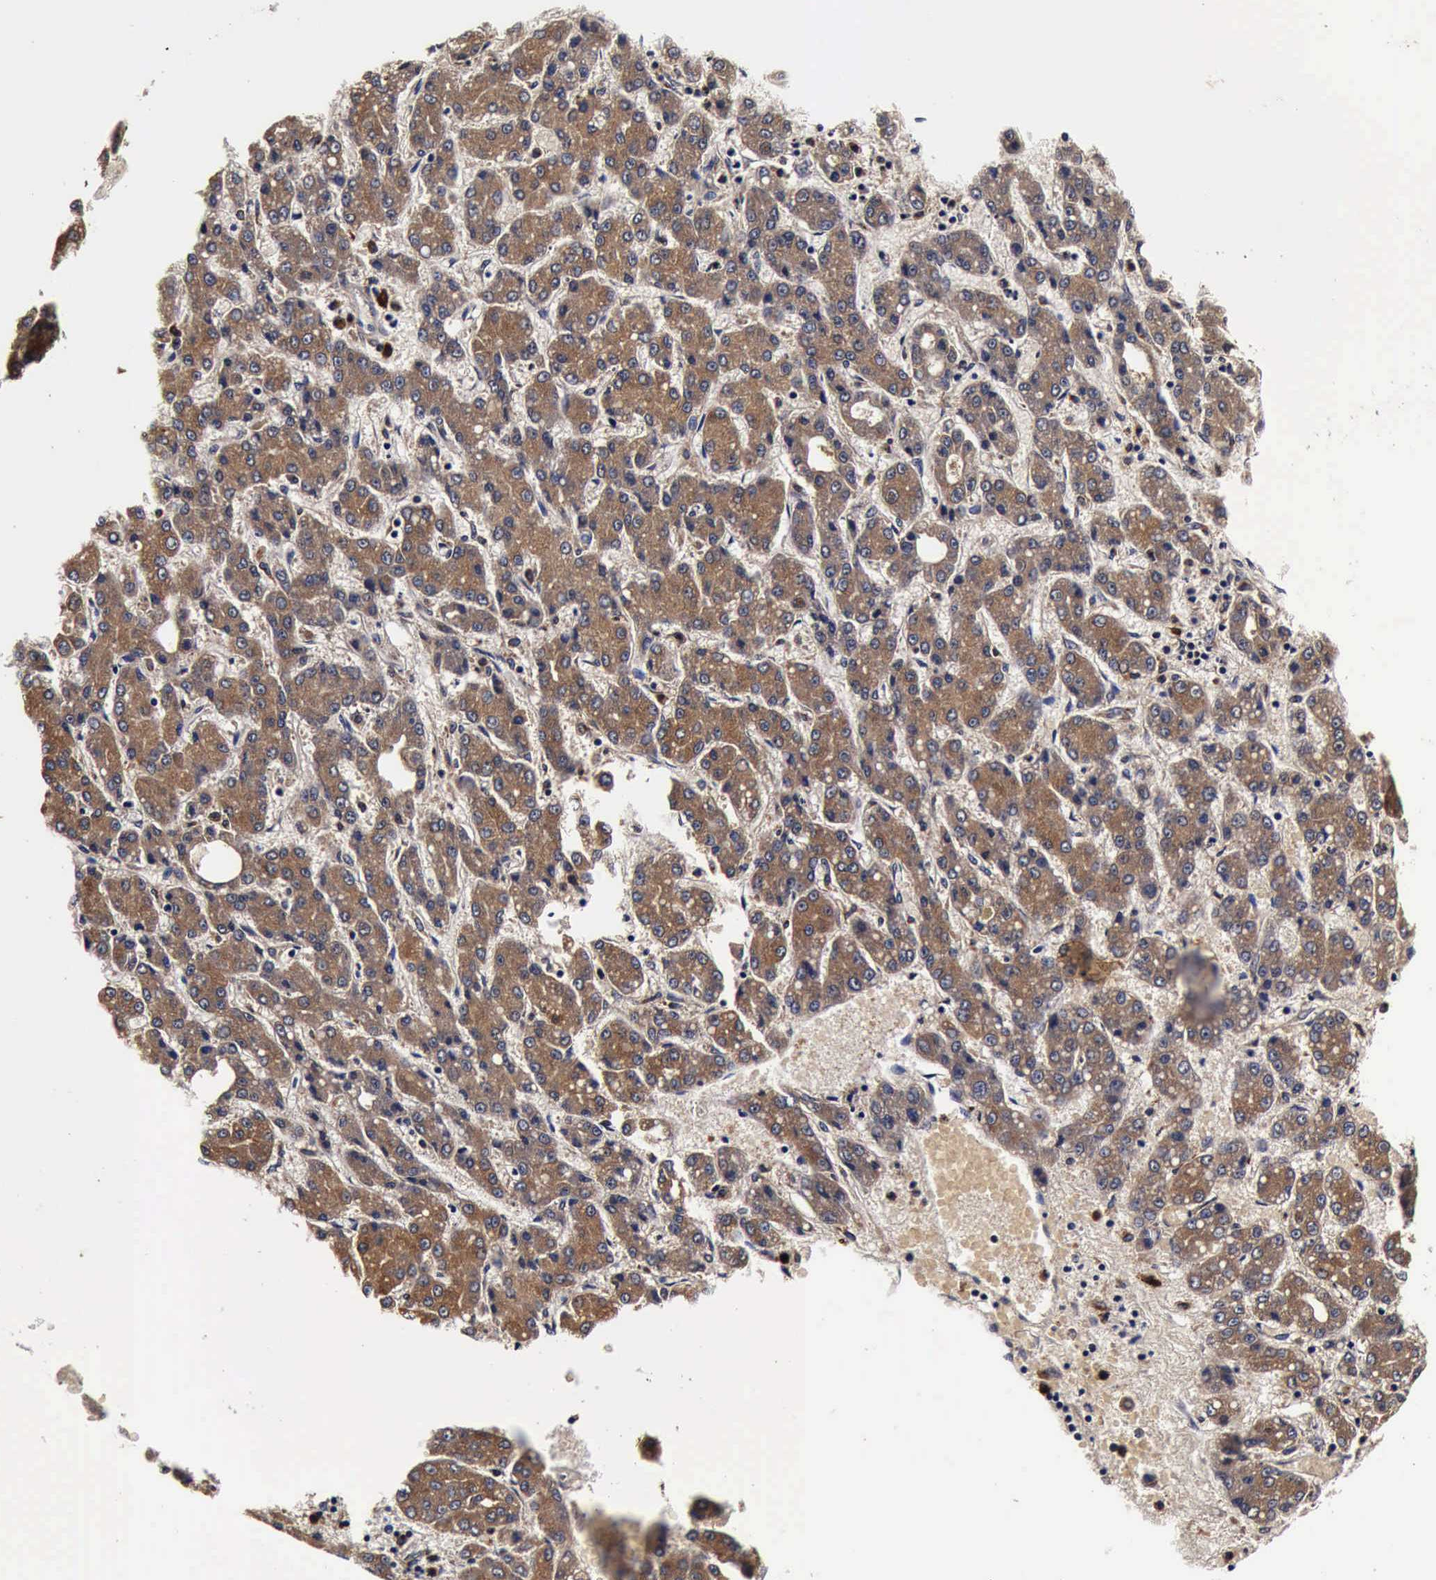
{"staining": {"intensity": "strong", "quantity": ">75%", "location": "cytoplasmic/membranous"}, "tissue": "liver cancer", "cell_type": "Tumor cells", "image_type": "cancer", "snomed": [{"axis": "morphology", "description": "Carcinoma, Hepatocellular, NOS"}, {"axis": "topography", "description": "Liver"}], "caption": "Human liver hepatocellular carcinoma stained with a brown dye reveals strong cytoplasmic/membranous positive staining in about >75% of tumor cells.", "gene": "CST3", "patient": {"sex": "male", "age": 69}}